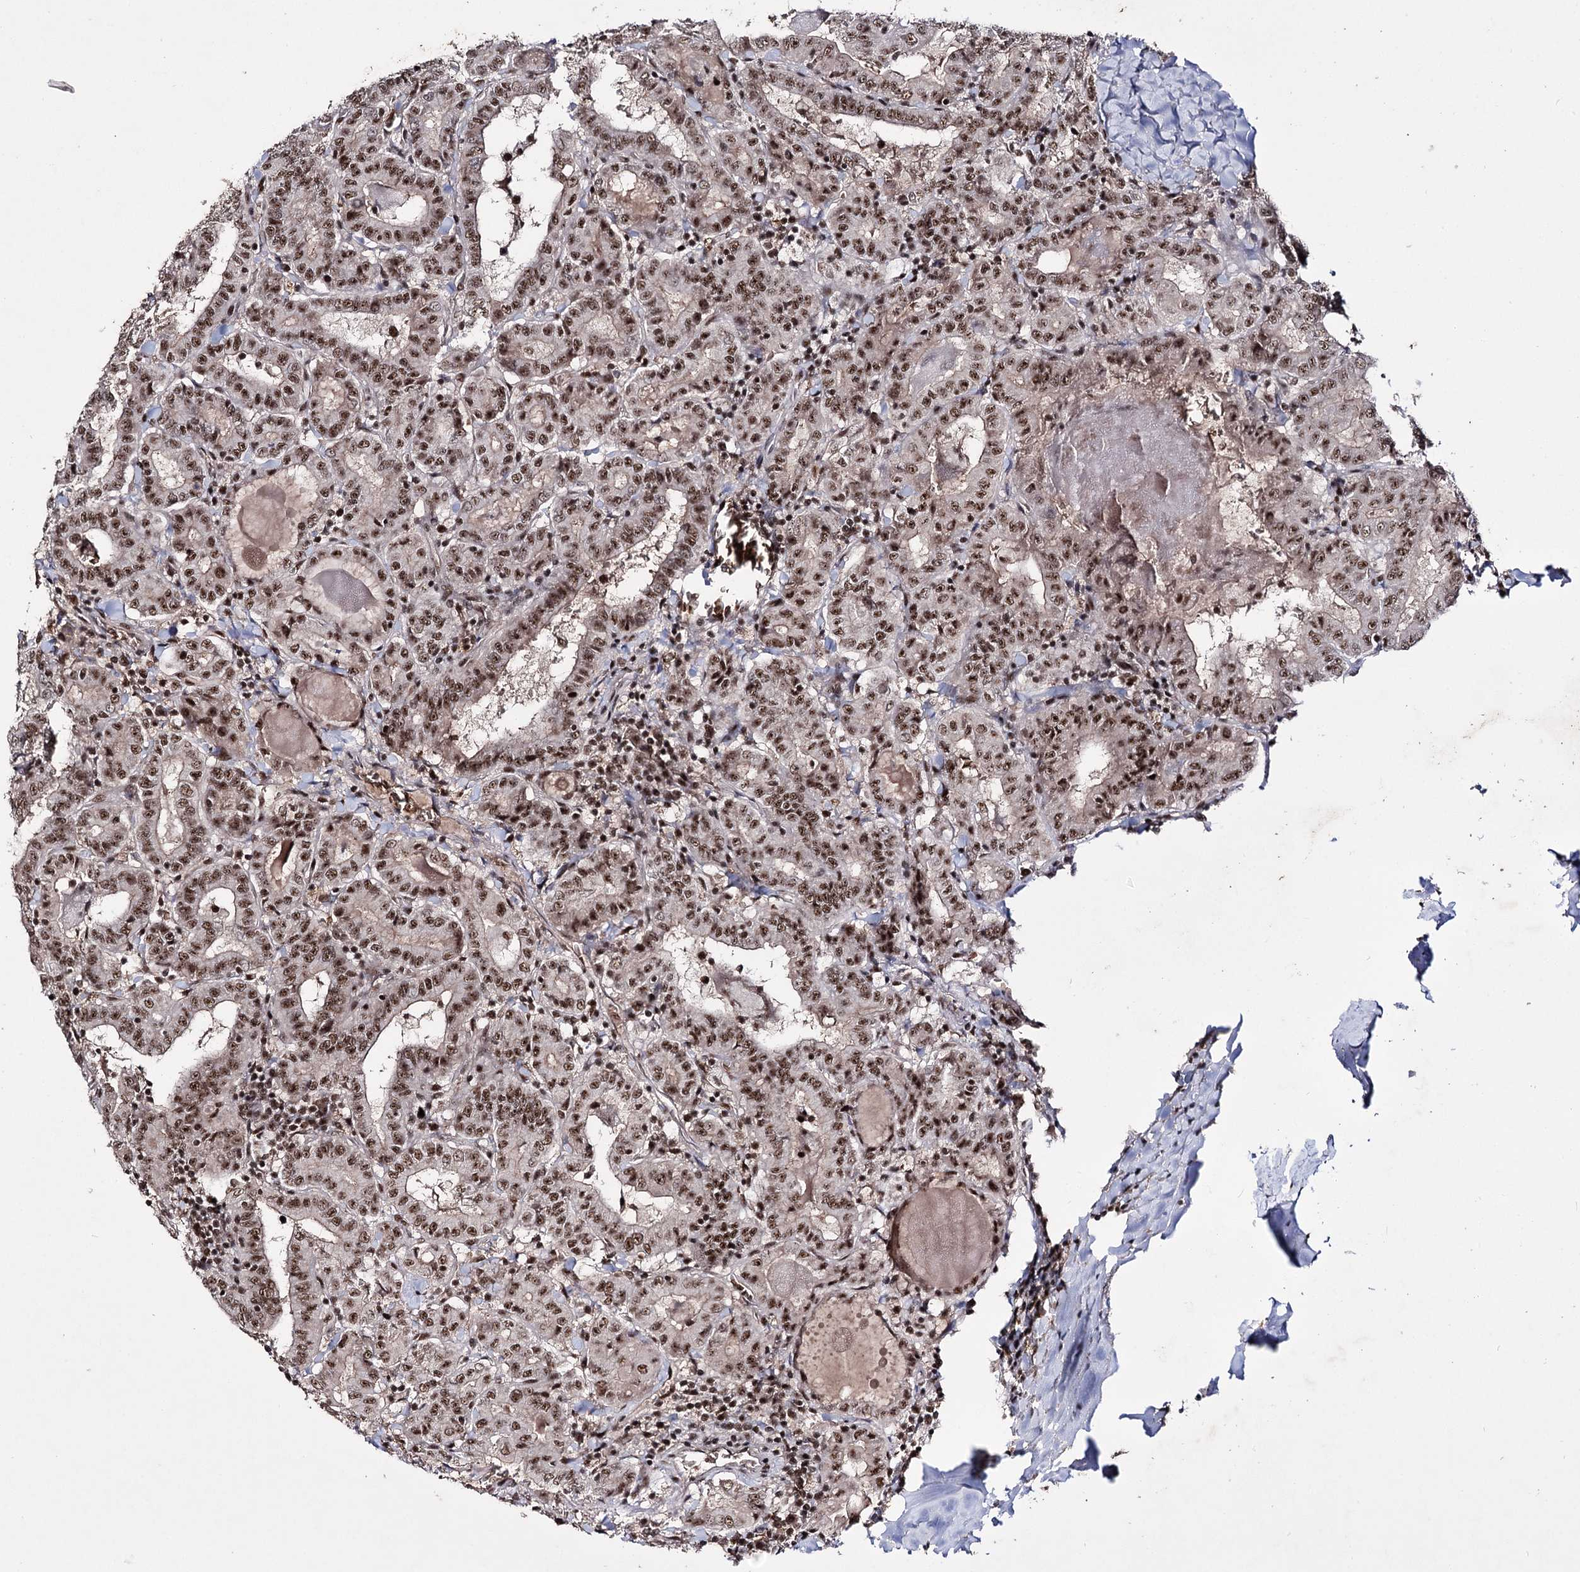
{"staining": {"intensity": "moderate", "quantity": ">75%", "location": "nuclear"}, "tissue": "thyroid cancer", "cell_type": "Tumor cells", "image_type": "cancer", "snomed": [{"axis": "morphology", "description": "Papillary adenocarcinoma, NOS"}, {"axis": "topography", "description": "Thyroid gland"}], "caption": "This photomicrograph exhibits immunohistochemistry staining of thyroid cancer, with medium moderate nuclear staining in about >75% of tumor cells.", "gene": "PRPF40A", "patient": {"sex": "female", "age": 72}}